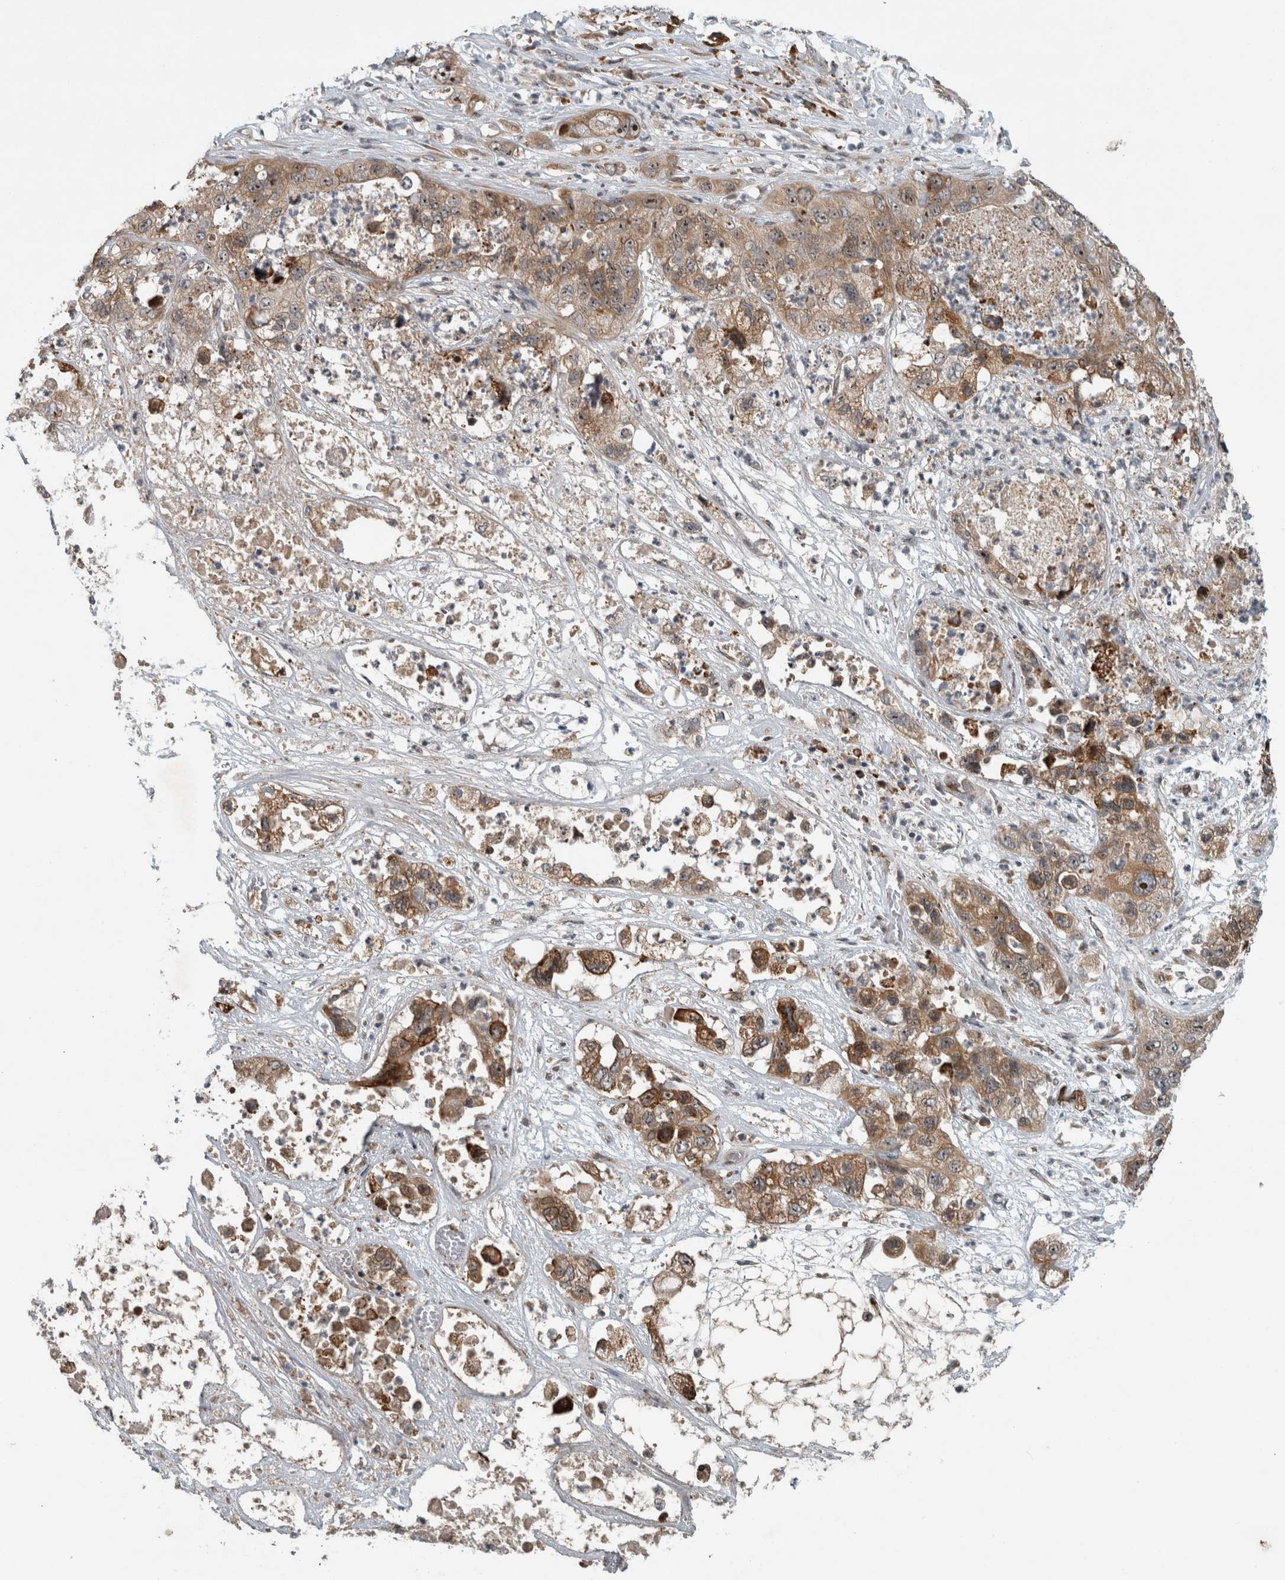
{"staining": {"intensity": "moderate", "quantity": ">75%", "location": "cytoplasmic/membranous,nuclear"}, "tissue": "pancreatic cancer", "cell_type": "Tumor cells", "image_type": "cancer", "snomed": [{"axis": "morphology", "description": "Adenocarcinoma, NOS"}, {"axis": "topography", "description": "Pancreas"}], "caption": "Protein expression analysis of pancreatic adenocarcinoma demonstrates moderate cytoplasmic/membranous and nuclear expression in approximately >75% of tumor cells.", "gene": "GPR137B", "patient": {"sex": "female", "age": 78}}